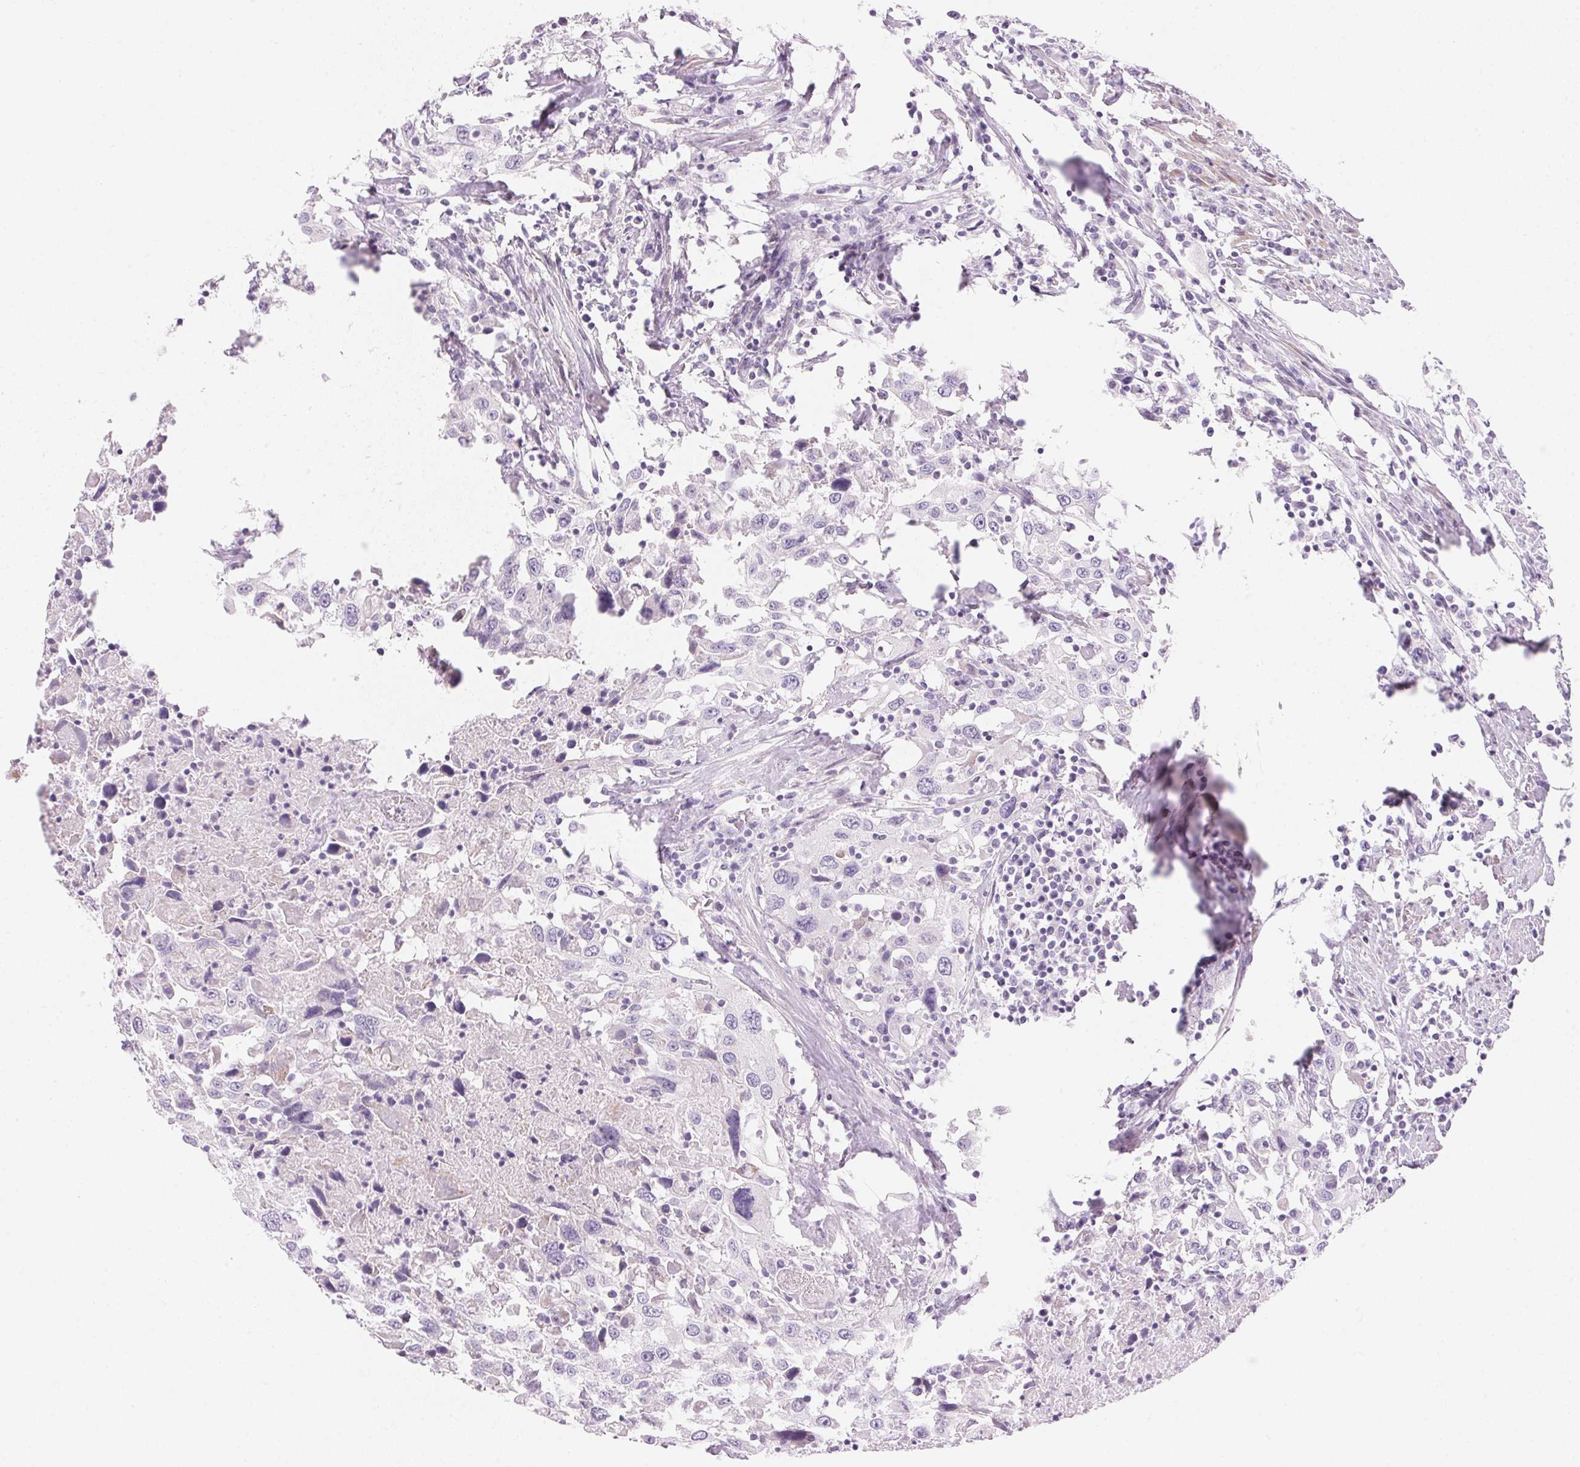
{"staining": {"intensity": "negative", "quantity": "none", "location": "none"}, "tissue": "urothelial cancer", "cell_type": "Tumor cells", "image_type": "cancer", "snomed": [{"axis": "morphology", "description": "Urothelial carcinoma, High grade"}, {"axis": "topography", "description": "Urinary bladder"}], "caption": "Urothelial cancer was stained to show a protein in brown. There is no significant staining in tumor cells.", "gene": "CYP11B1", "patient": {"sex": "male", "age": 61}}